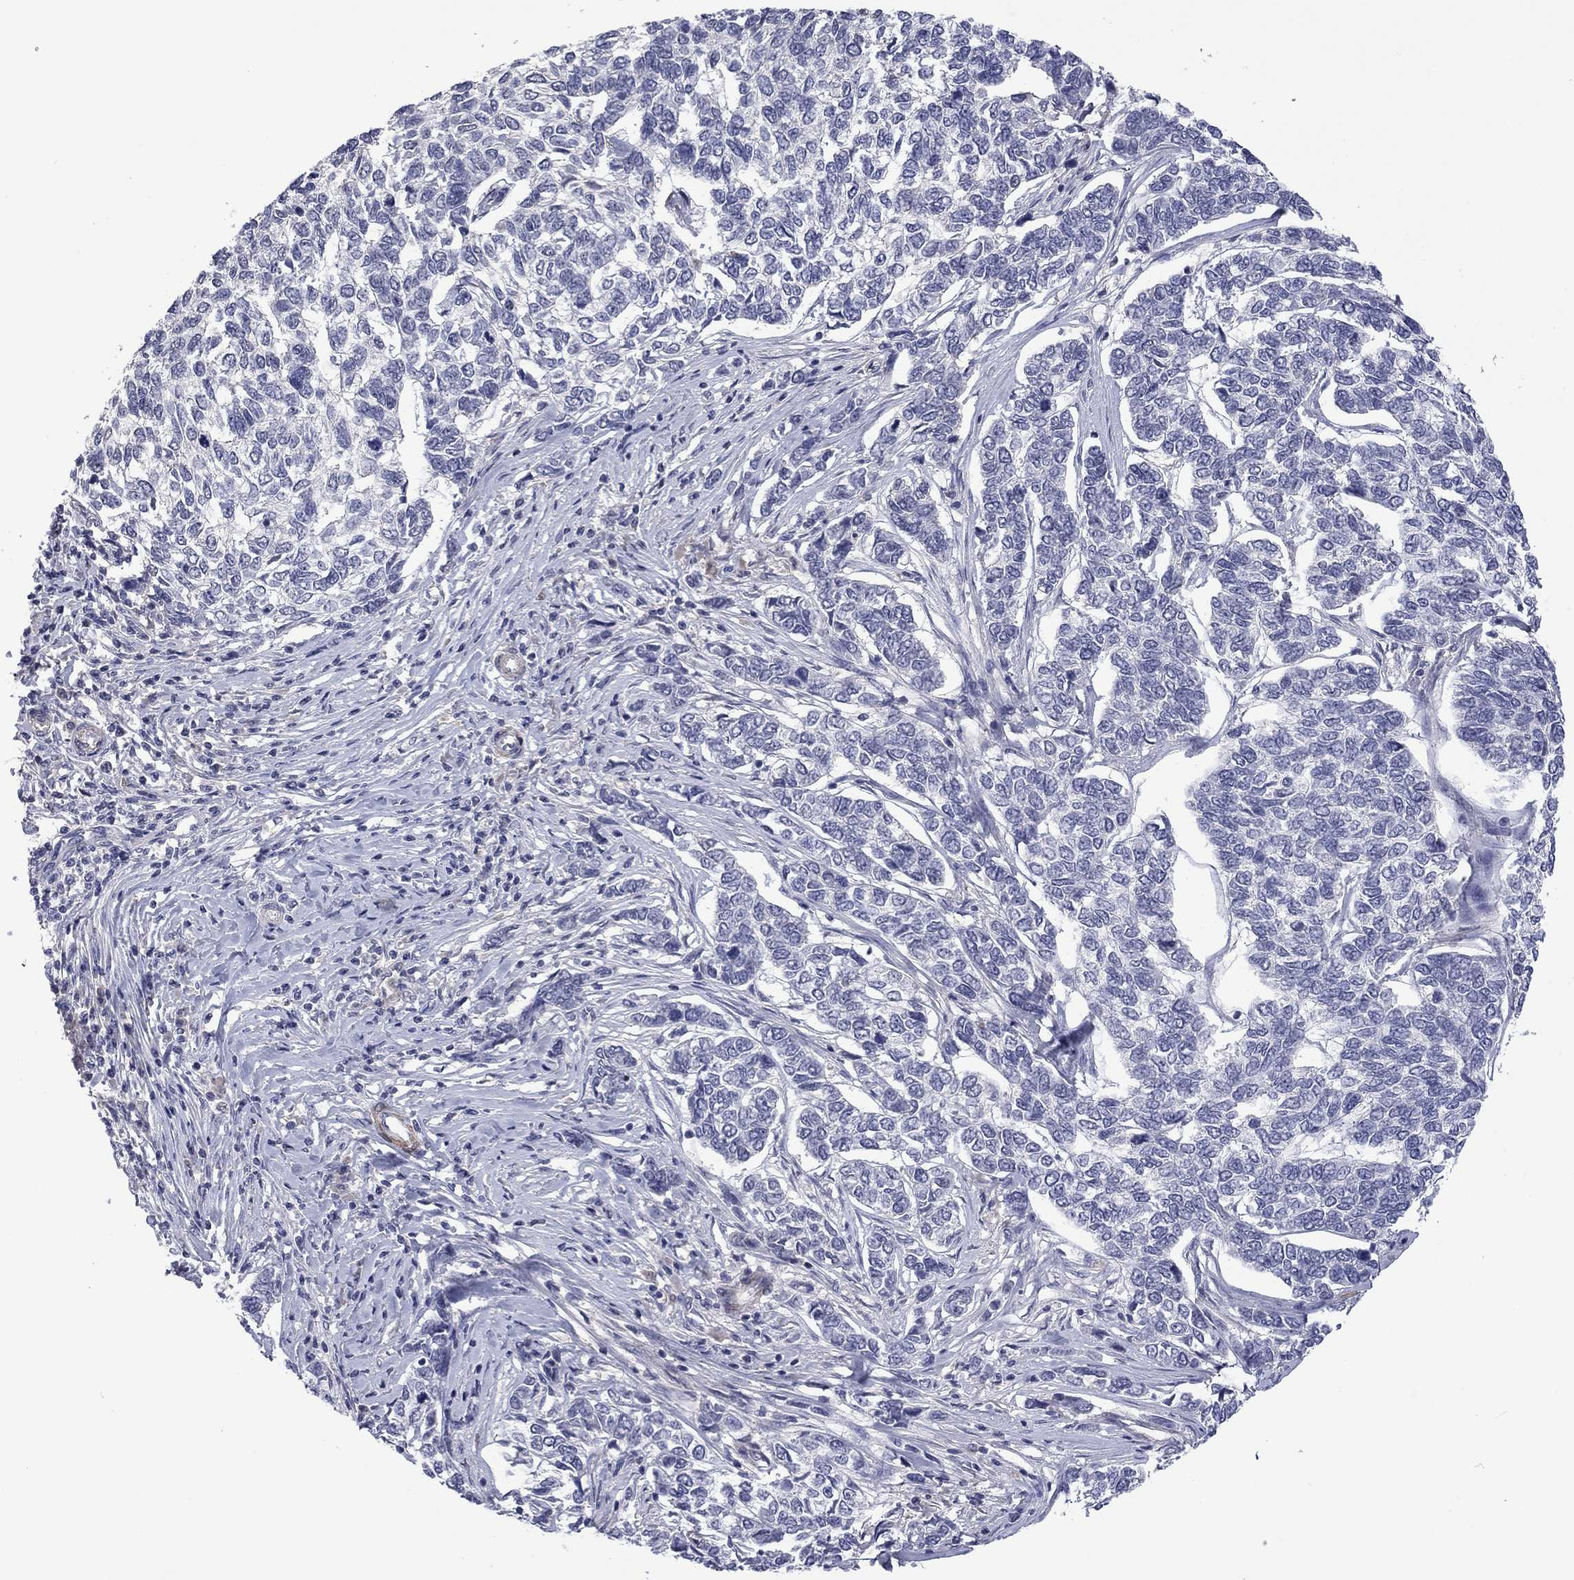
{"staining": {"intensity": "negative", "quantity": "none", "location": "none"}, "tissue": "skin cancer", "cell_type": "Tumor cells", "image_type": "cancer", "snomed": [{"axis": "morphology", "description": "Basal cell carcinoma"}, {"axis": "topography", "description": "Skin"}], "caption": "The histopathology image reveals no significant positivity in tumor cells of skin cancer. The staining is performed using DAB brown chromogen with nuclei counter-stained in using hematoxylin.", "gene": "IP6K3", "patient": {"sex": "female", "age": 65}}